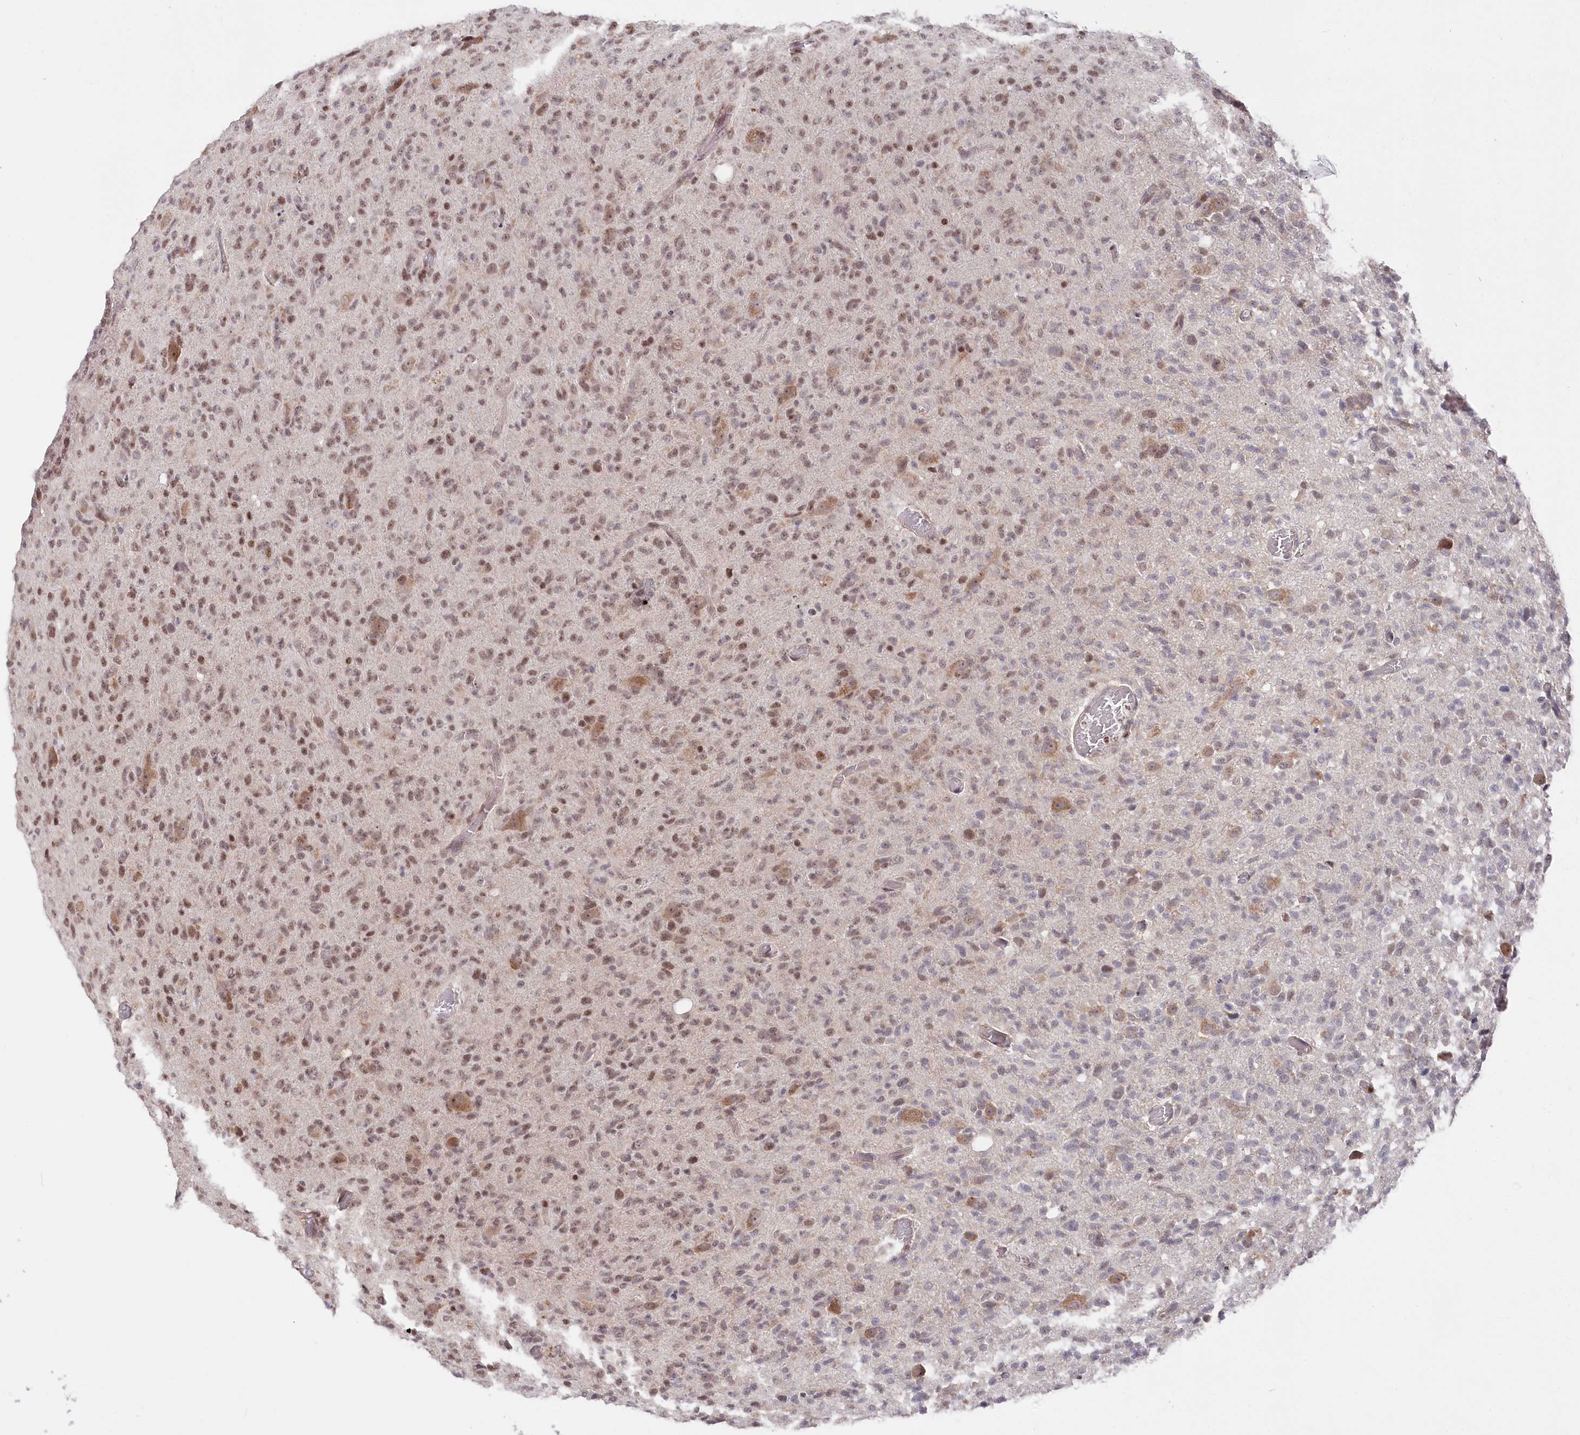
{"staining": {"intensity": "weak", "quantity": "25%-75%", "location": "nuclear"}, "tissue": "glioma", "cell_type": "Tumor cells", "image_type": "cancer", "snomed": [{"axis": "morphology", "description": "Glioma, malignant, High grade"}, {"axis": "topography", "description": "Brain"}], "caption": "Immunohistochemical staining of human glioma displays low levels of weak nuclear protein staining in about 25%-75% of tumor cells.", "gene": "CGGBP1", "patient": {"sex": "female", "age": 57}}